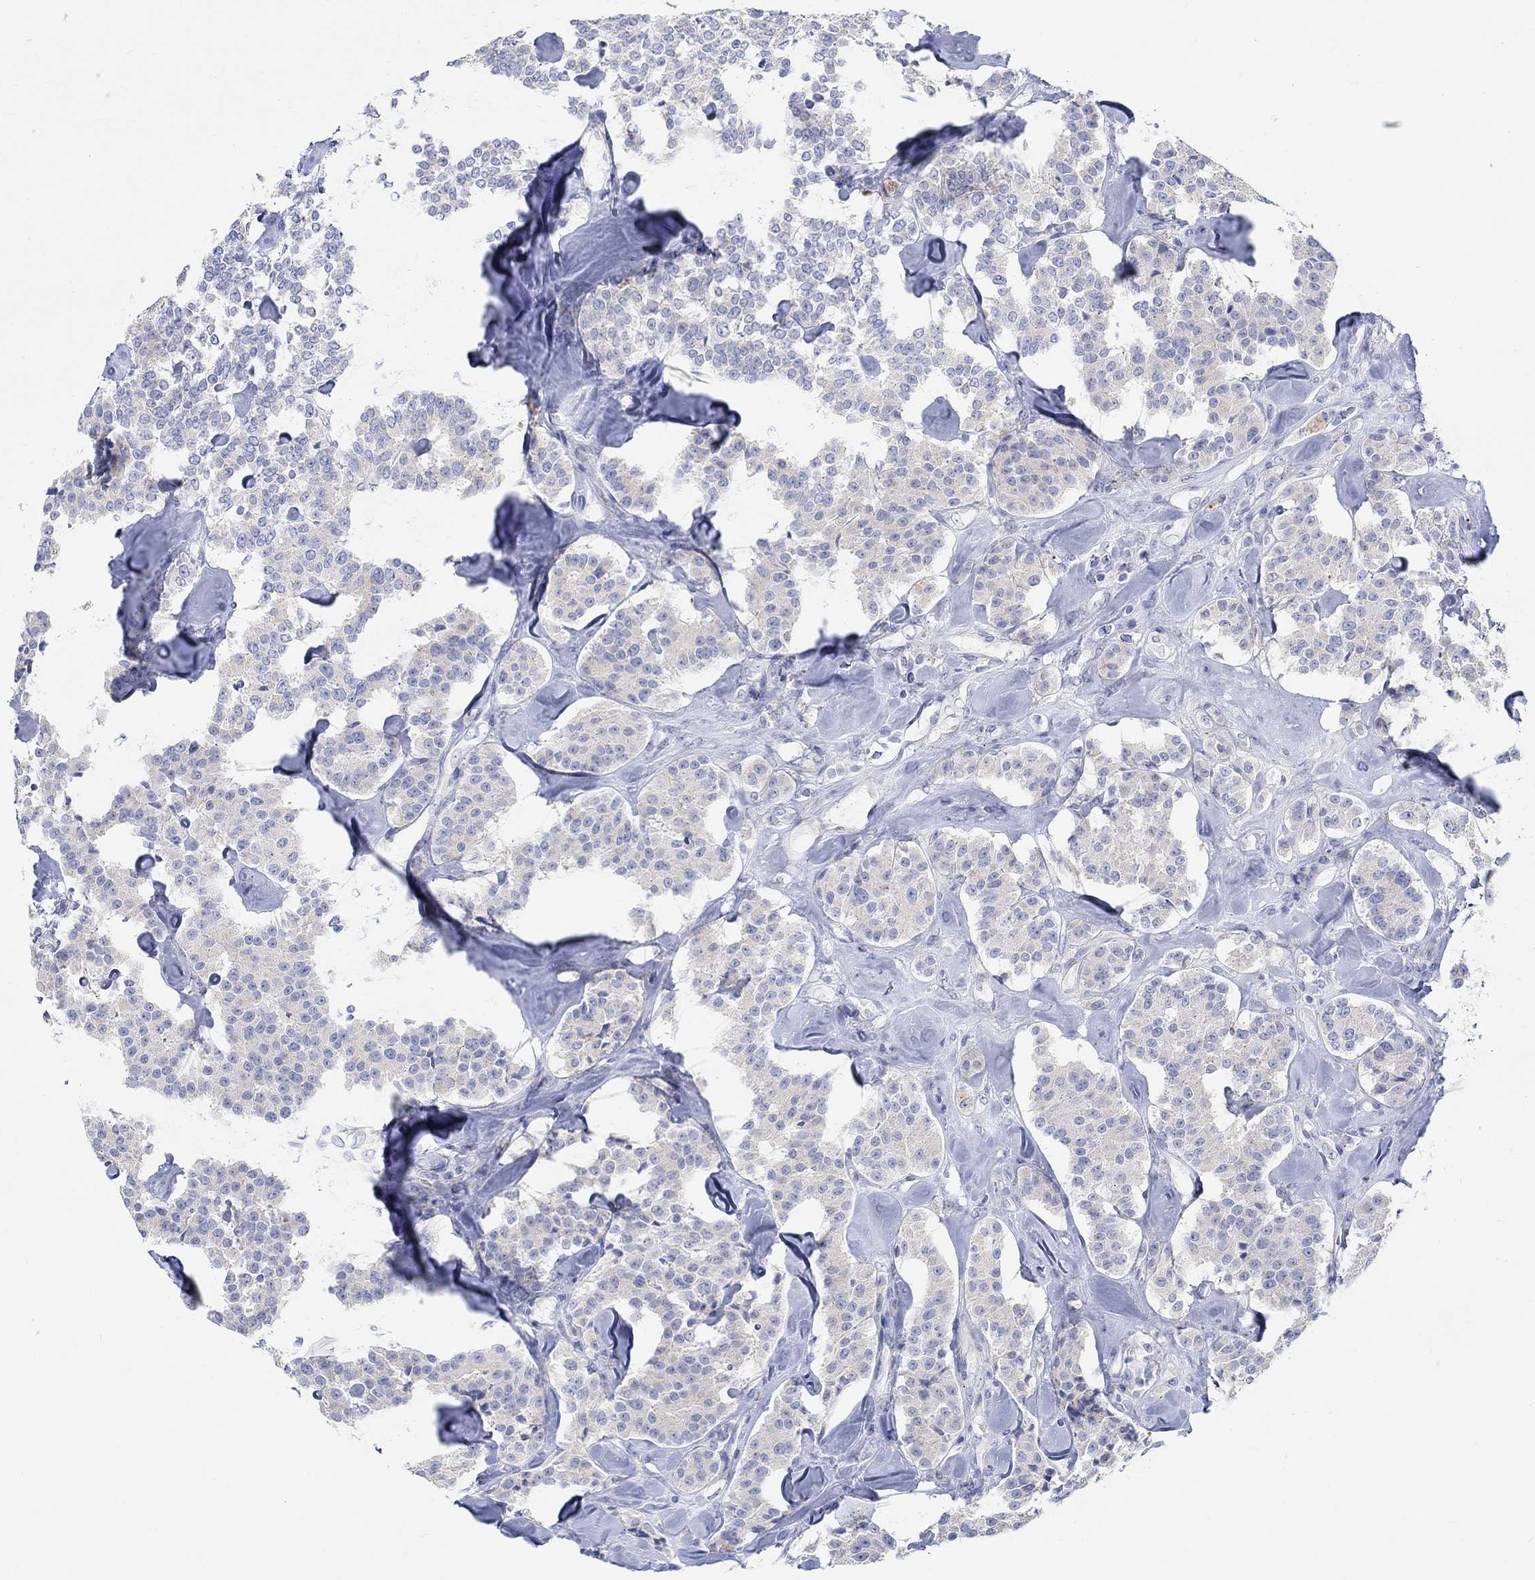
{"staining": {"intensity": "negative", "quantity": "none", "location": "none"}, "tissue": "carcinoid", "cell_type": "Tumor cells", "image_type": "cancer", "snomed": [{"axis": "morphology", "description": "Carcinoid, malignant, NOS"}, {"axis": "topography", "description": "Pancreas"}], "caption": "A high-resolution micrograph shows IHC staining of carcinoid (malignant), which displays no significant staining in tumor cells.", "gene": "NAV3", "patient": {"sex": "male", "age": 41}}